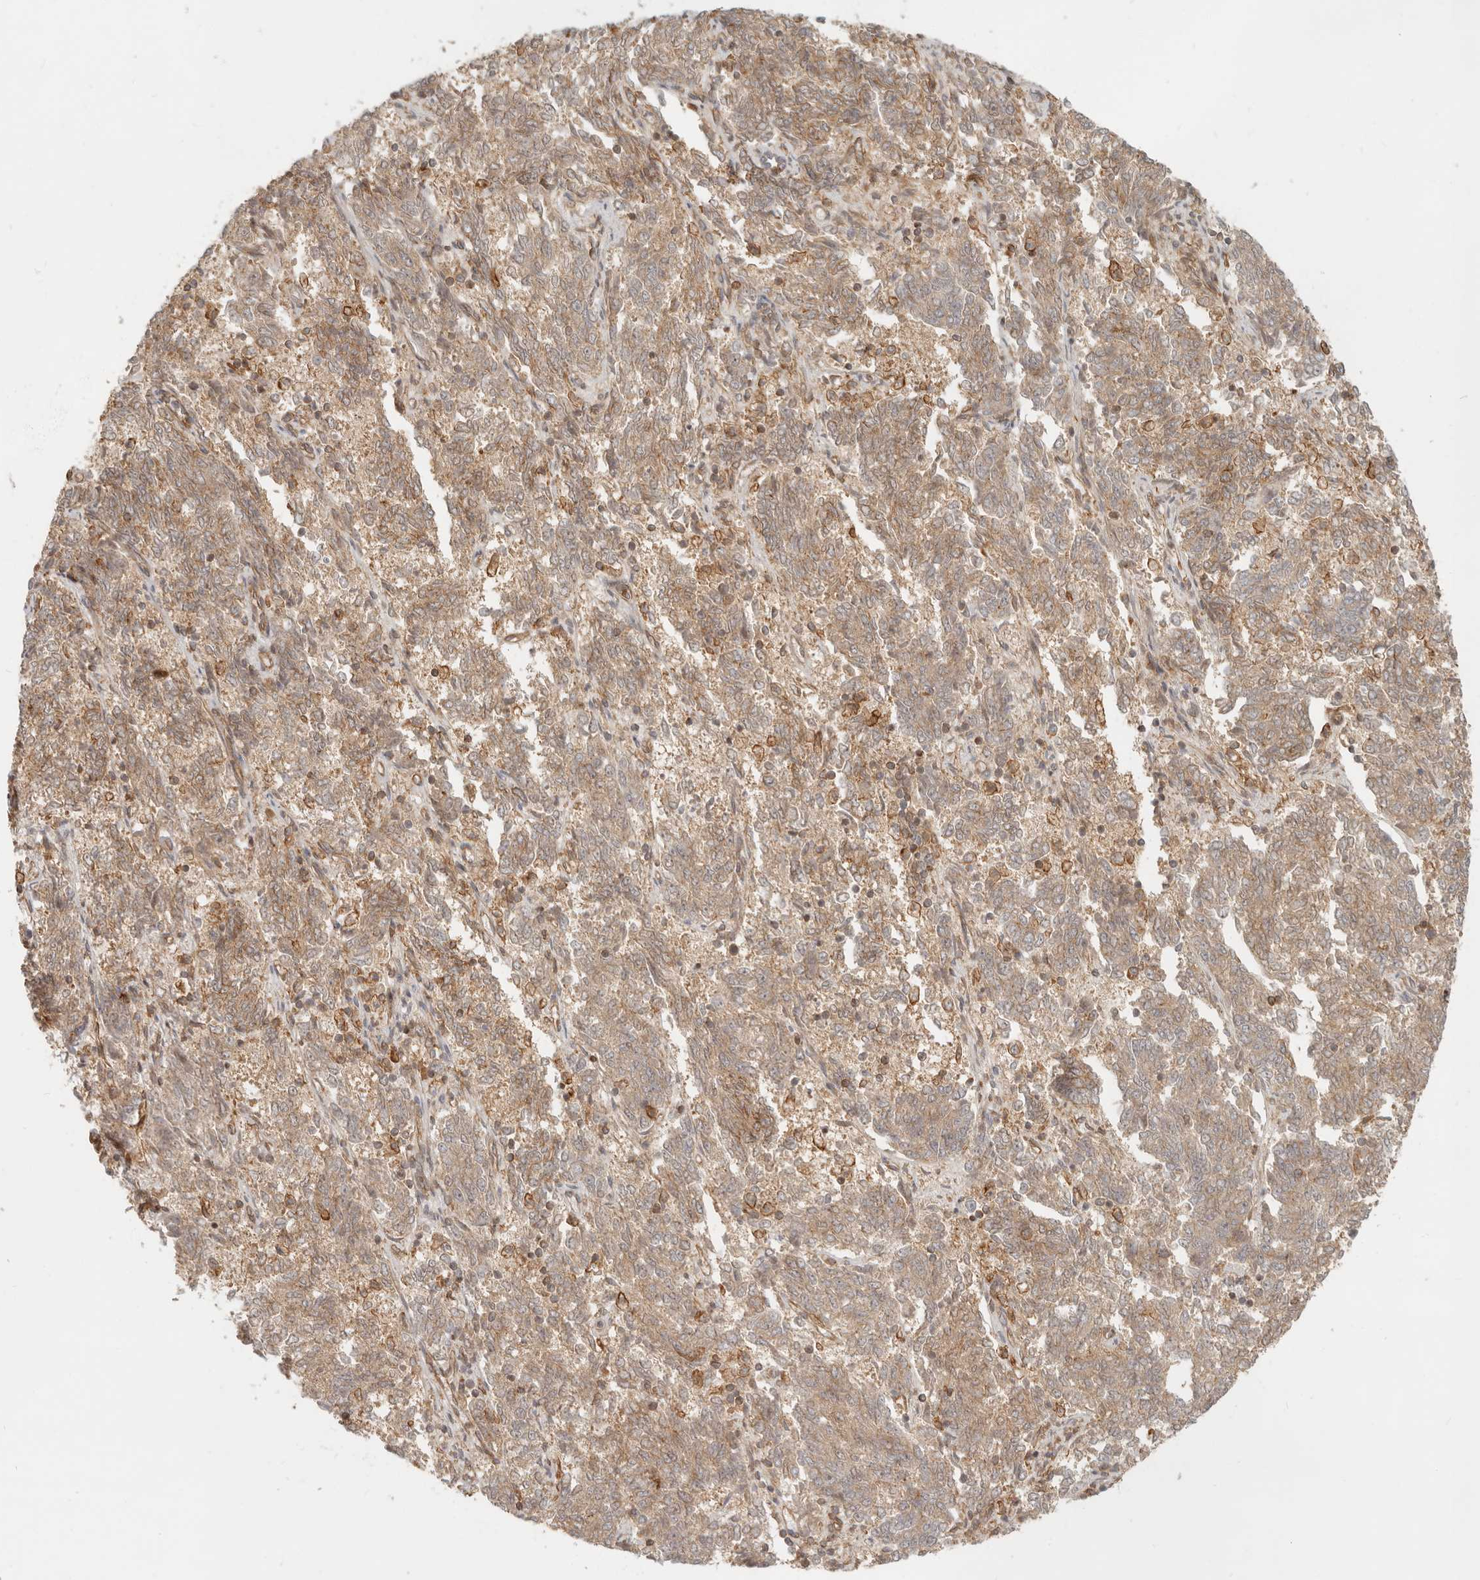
{"staining": {"intensity": "moderate", "quantity": ">75%", "location": "cytoplasmic/membranous"}, "tissue": "endometrial cancer", "cell_type": "Tumor cells", "image_type": "cancer", "snomed": [{"axis": "morphology", "description": "Adenocarcinoma, NOS"}, {"axis": "topography", "description": "Endometrium"}], "caption": "Immunohistochemical staining of human endometrial adenocarcinoma shows medium levels of moderate cytoplasmic/membranous positivity in about >75% of tumor cells.", "gene": "UFSP1", "patient": {"sex": "female", "age": 80}}